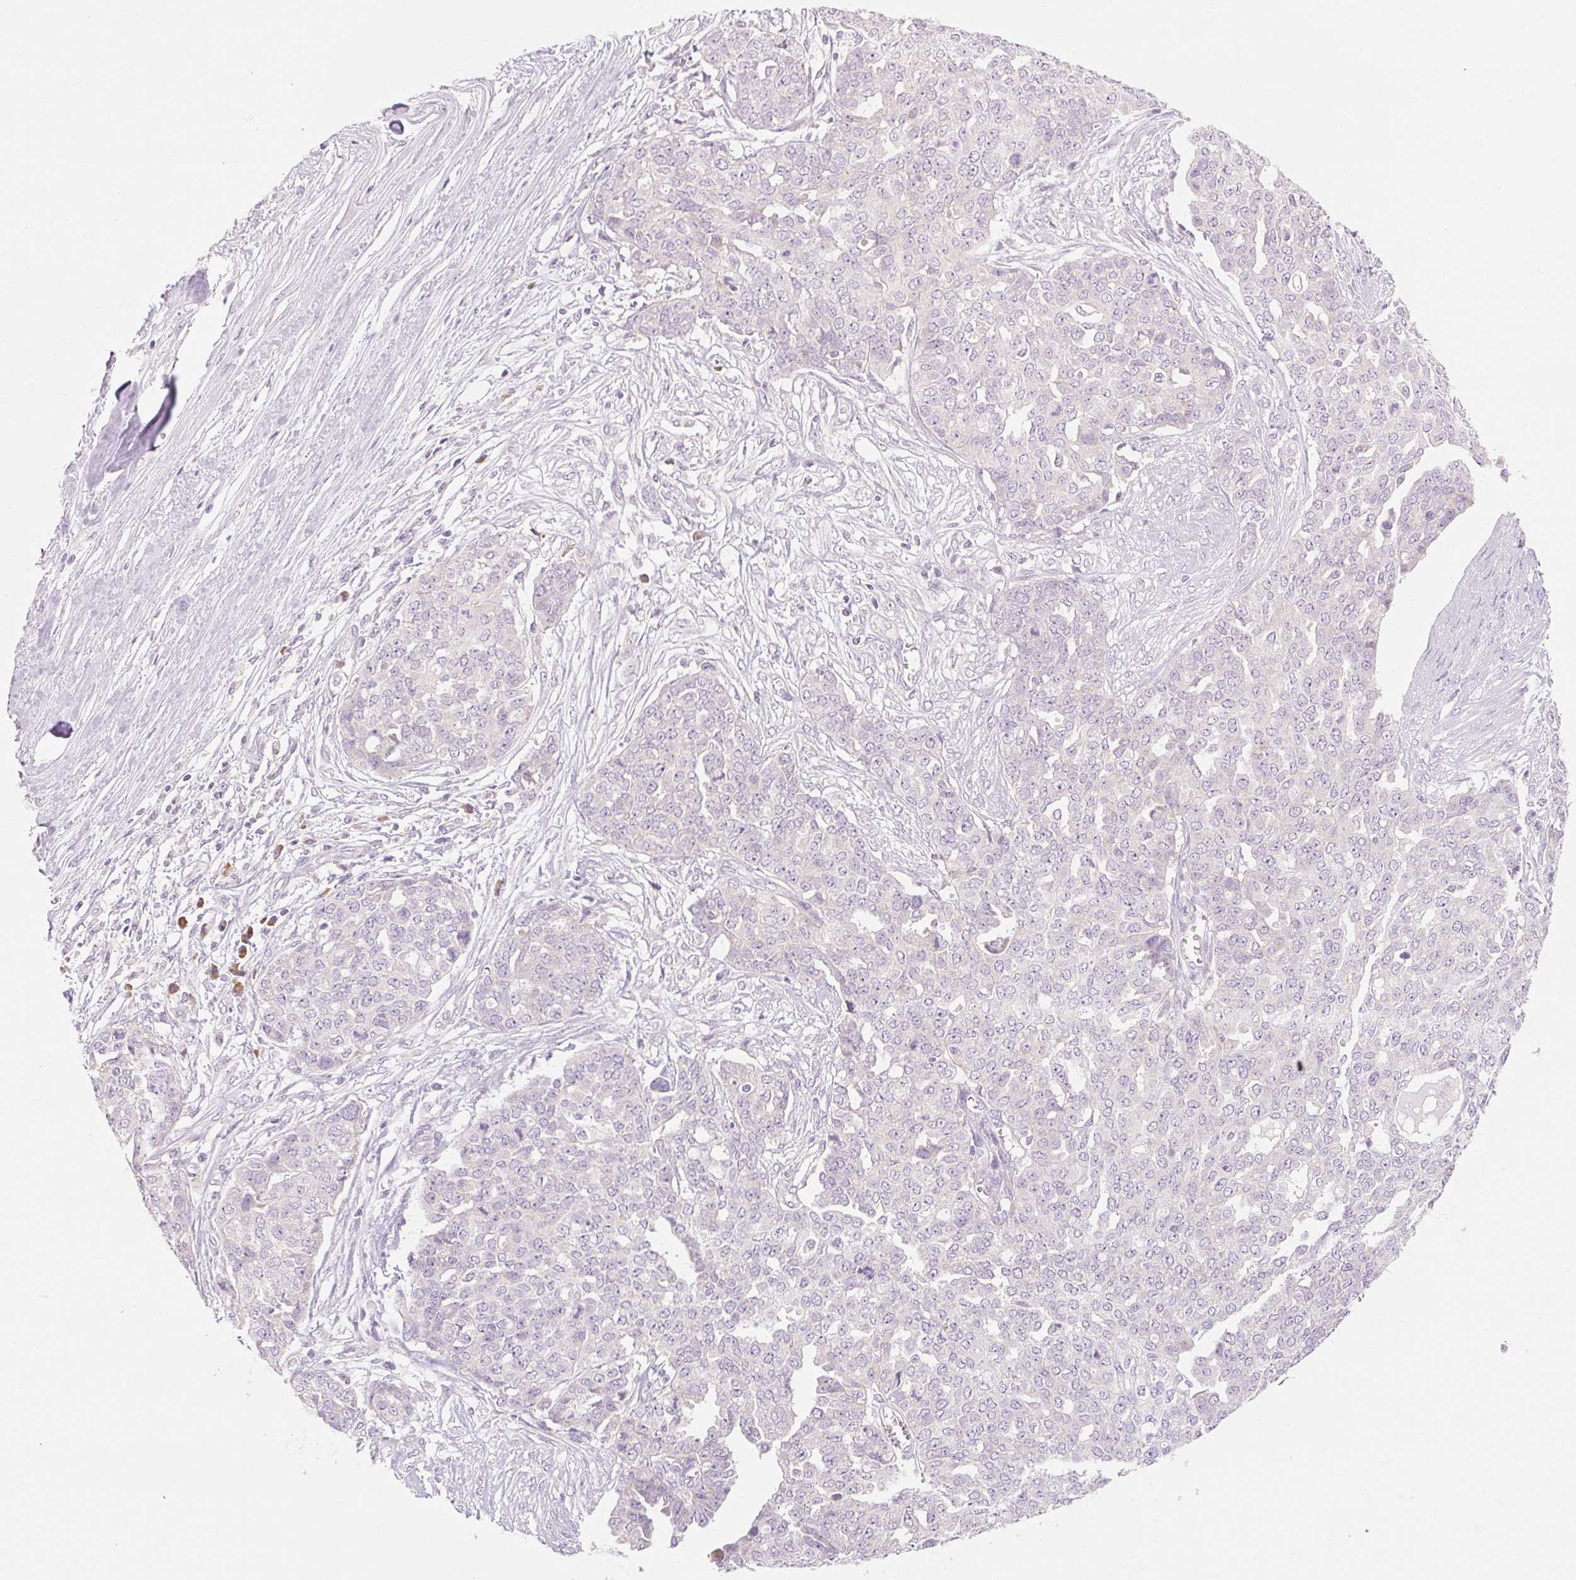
{"staining": {"intensity": "negative", "quantity": "none", "location": "none"}, "tissue": "ovarian cancer", "cell_type": "Tumor cells", "image_type": "cancer", "snomed": [{"axis": "morphology", "description": "Cystadenocarcinoma, serous, NOS"}, {"axis": "topography", "description": "Soft tissue"}, {"axis": "topography", "description": "Ovary"}], "caption": "High magnification brightfield microscopy of ovarian cancer stained with DAB (3,3'-diaminobenzidine) (brown) and counterstained with hematoxylin (blue): tumor cells show no significant staining. (Stains: DAB (3,3'-diaminobenzidine) IHC with hematoxylin counter stain, Microscopy: brightfield microscopy at high magnification).", "gene": "MYO1D", "patient": {"sex": "female", "age": 57}}